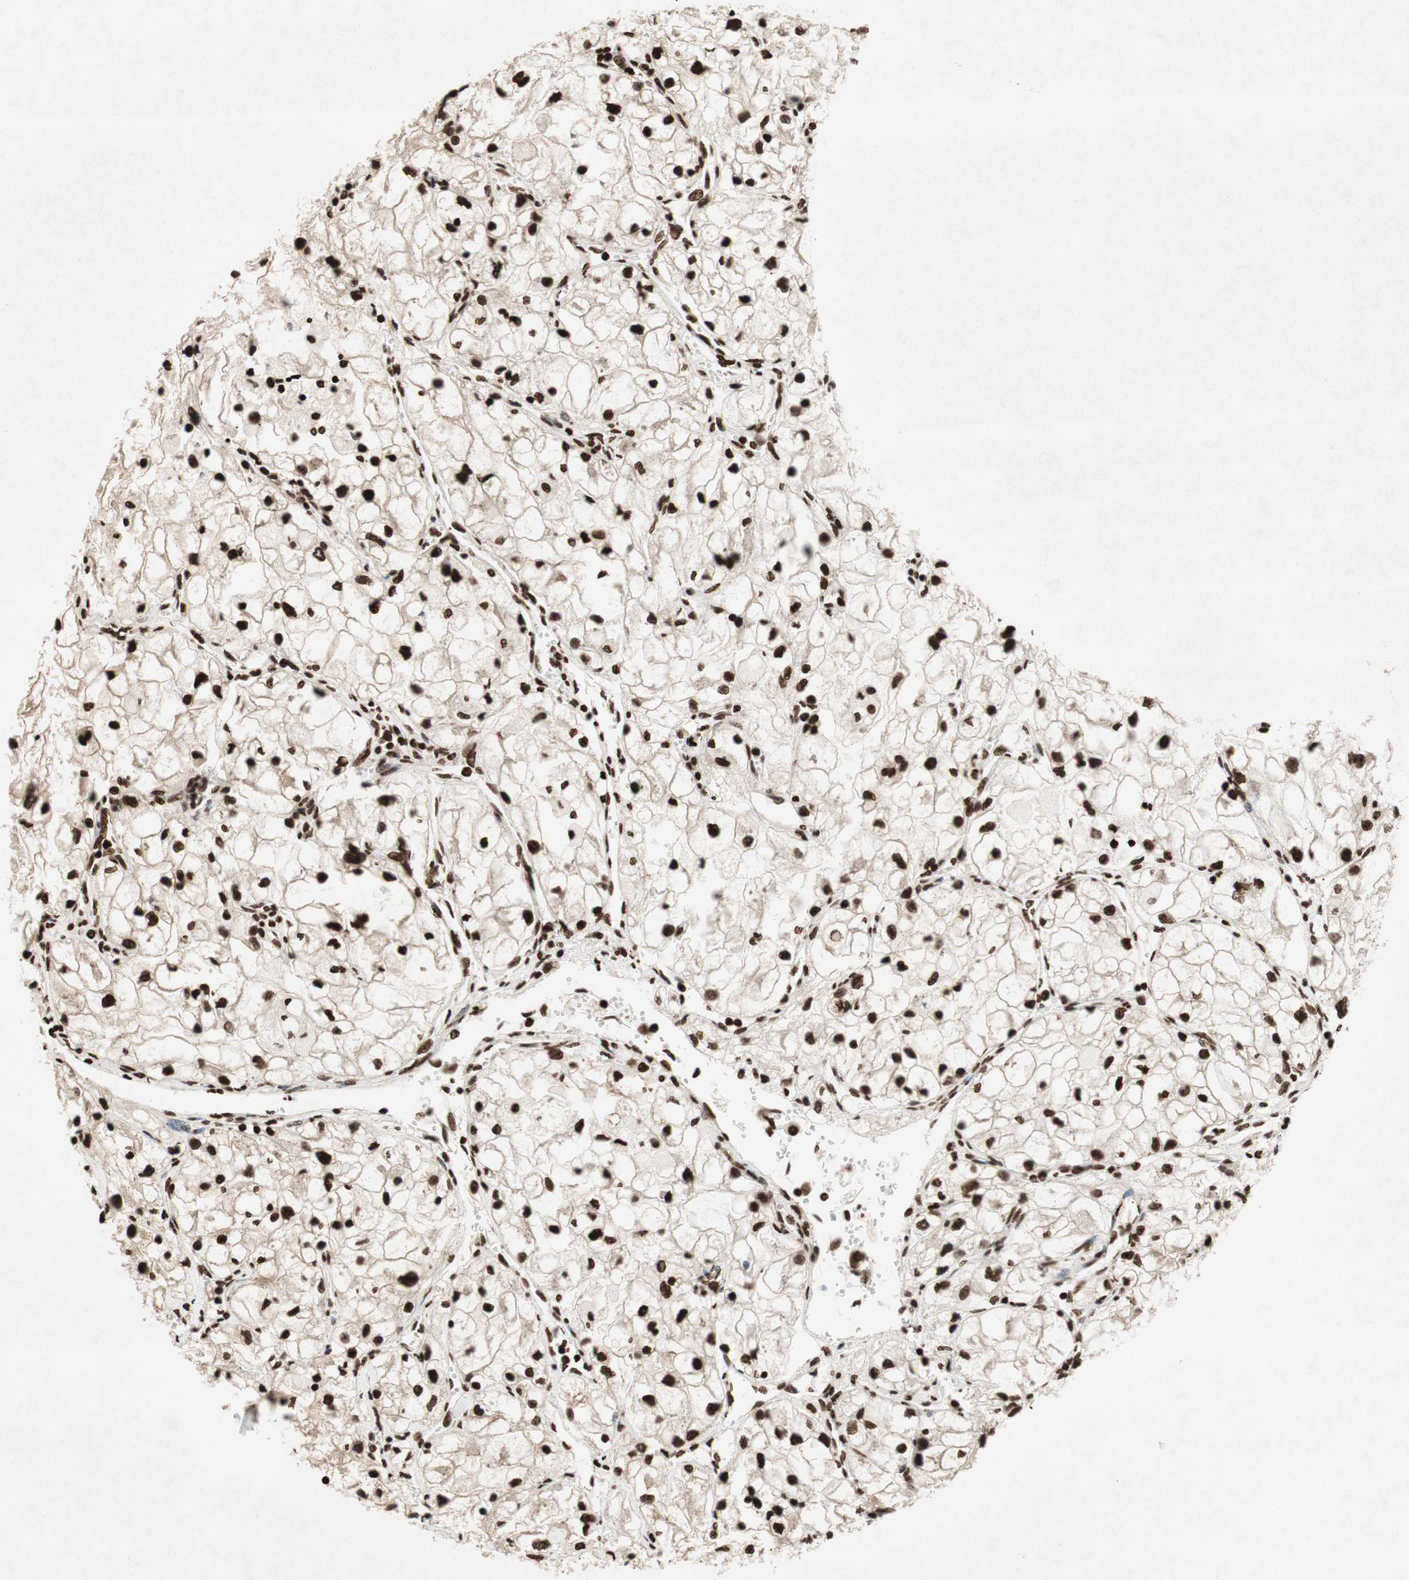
{"staining": {"intensity": "strong", "quantity": ">75%", "location": "nuclear"}, "tissue": "renal cancer", "cell_type": "Tumor cells", "image_type": "cancer", "snomed": [{"axis": "morphology", "description": "Adenocarcinoma, NOS"}, {"axis": "topography", "description": "Kidney"}], "caption": "A brown stain highlights strong nuclear staining of a protein in human adenocarcinoma (renal) tumor cells. (IHC, brightfield microscopy, high magnification).", "gene": "NCOA3", "patient": {"sex": "female", "age": 70}}